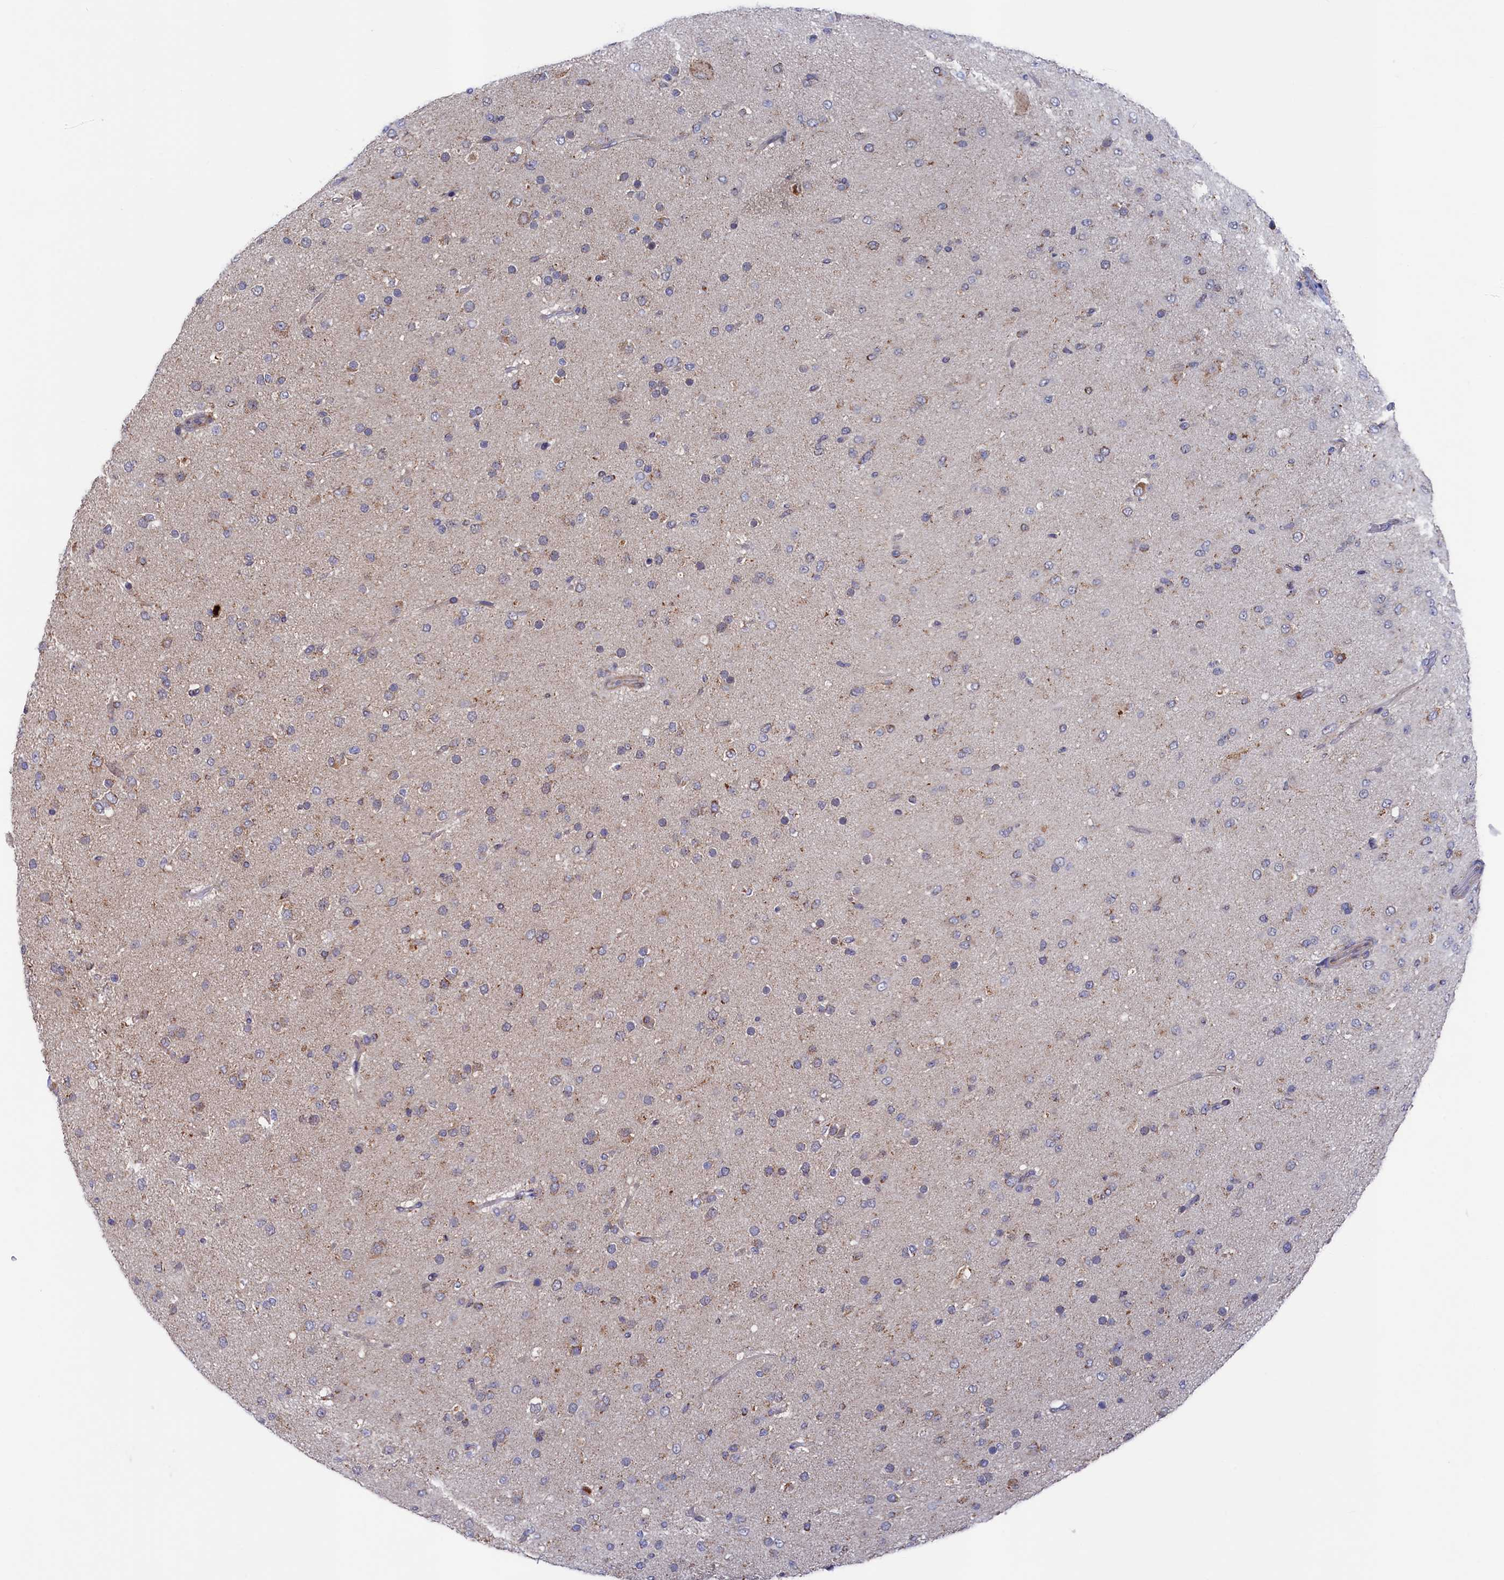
{"staining": {"intensity": "weak", "quantity": "<25%", "location": "cytoplasmic/membranous"}, "tissue": "glioma", "cell_type": "Tumor cells", "image_type": "cancer", "snomed": [{"axis": "morphology", "description": "Glioma, malignant, Low grade"}, {"axis": "topography", "description": "Brain"}], "caption": "This histopathology image is of glioma stained with IHC to label a protein in brown with the nuclei are counter-stained blue. There is no staining in tumor cells.", "gene": "CHCHD1", "patient": {"sex": "male", "age": 65}}